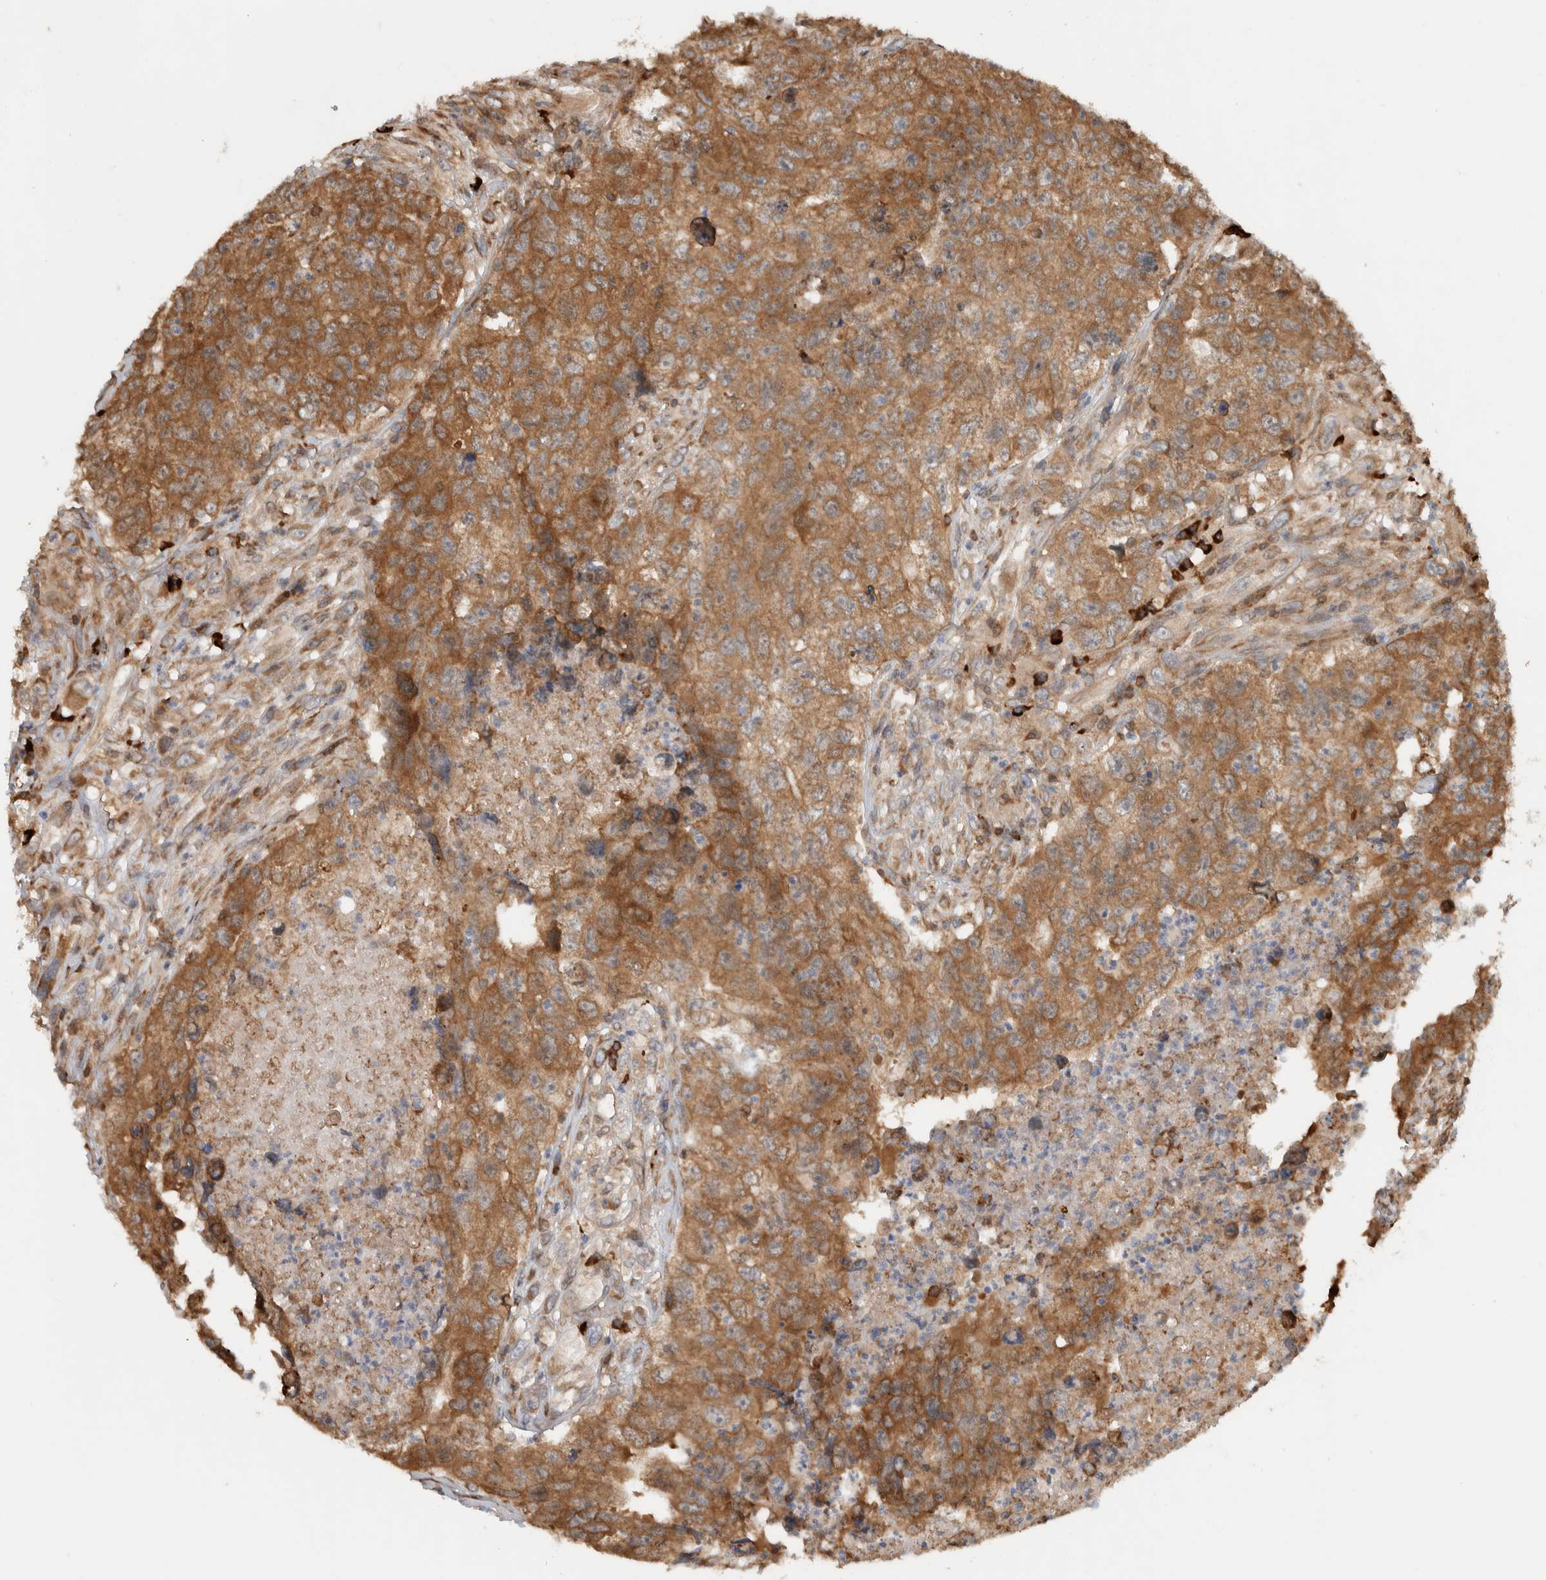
{"staining": {"intensity": "moderate", "quantity": ">75%", "location": "cytoplasmic/membranous"}, "tissue": "testis cancer", "cell_type": "Tumor cells", "image_type": "cancer", "snomed": [{"axis": "morphology", "description": "Carcinoma, Embryonal, NOS"}, {"axis": "topography", "description": "Testis"}], "caption": "Immunohistochemistry histopathology image of testis cancer (embryonal carcinoma) stained for a protein (brown), which shows medium levels of moderate cytoplasmic/membranous positivity in approximately >75% of tumor cells.", "gene": "CNTROB", "patient": {"sex": "male", "age": 32}}